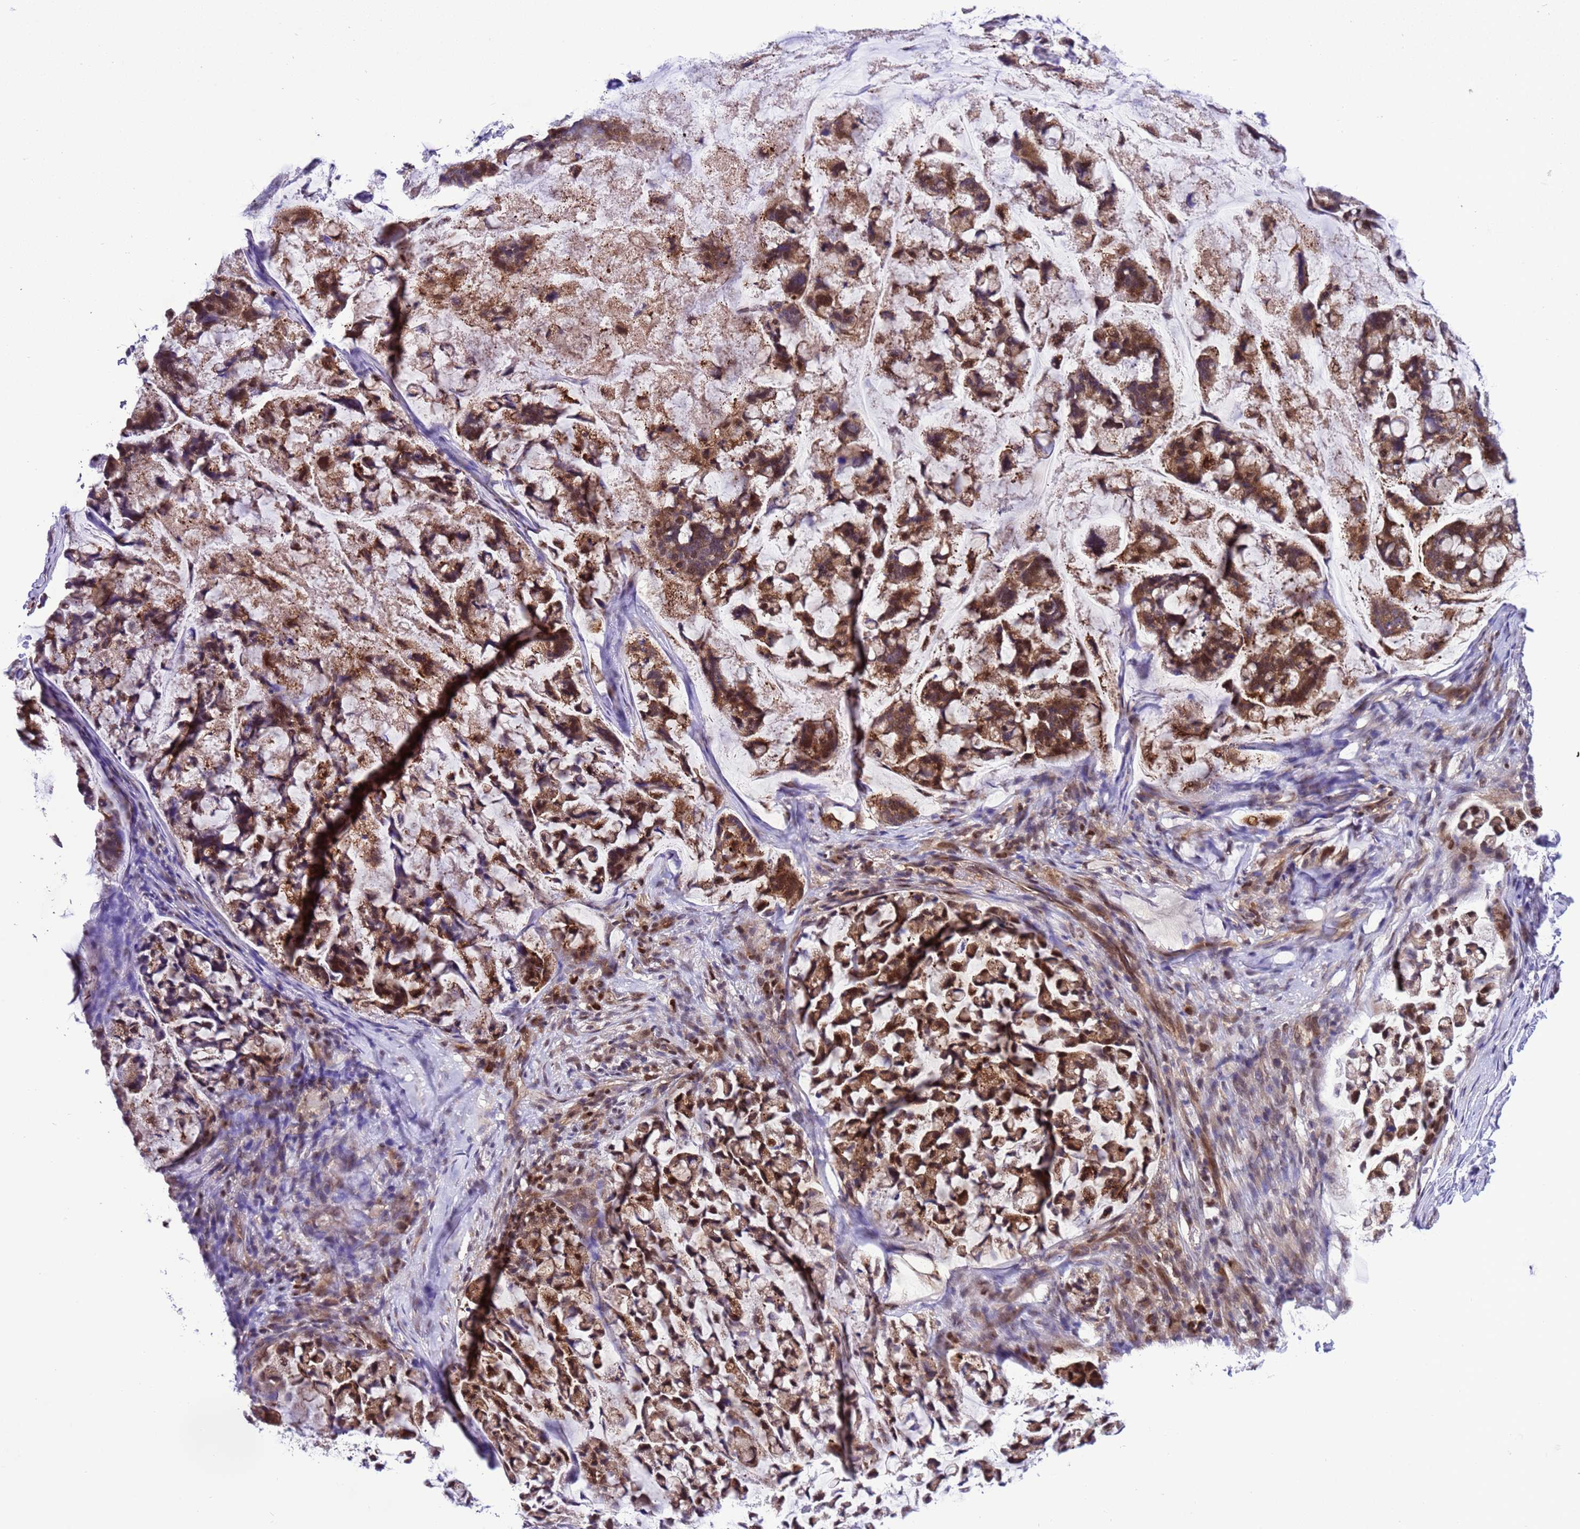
{"staining": {"intensity": "moderate", "quantity": ">75%", "location": "cytoplasmic/membranous,nuclear"}, "tissue": "stomach cancer", "cell_type": "Tumor cells", "image_type": "cancer", "snomed": [{"axis": "morphology", "description": "Adenocarcinoma, NOS"}, {"axis": "topography", "description": "Stomach, lower"}], "caption": "Moderate cytoplasmic/membranous and nuclear expression is appreciated in about >75% of tumor cells in adenocarcinoma (stomach). (Brightfield microscopy of DAB IHC at high magnification).", "gene": "RASD1", "patient": {"sex": "male", "age": 67}}